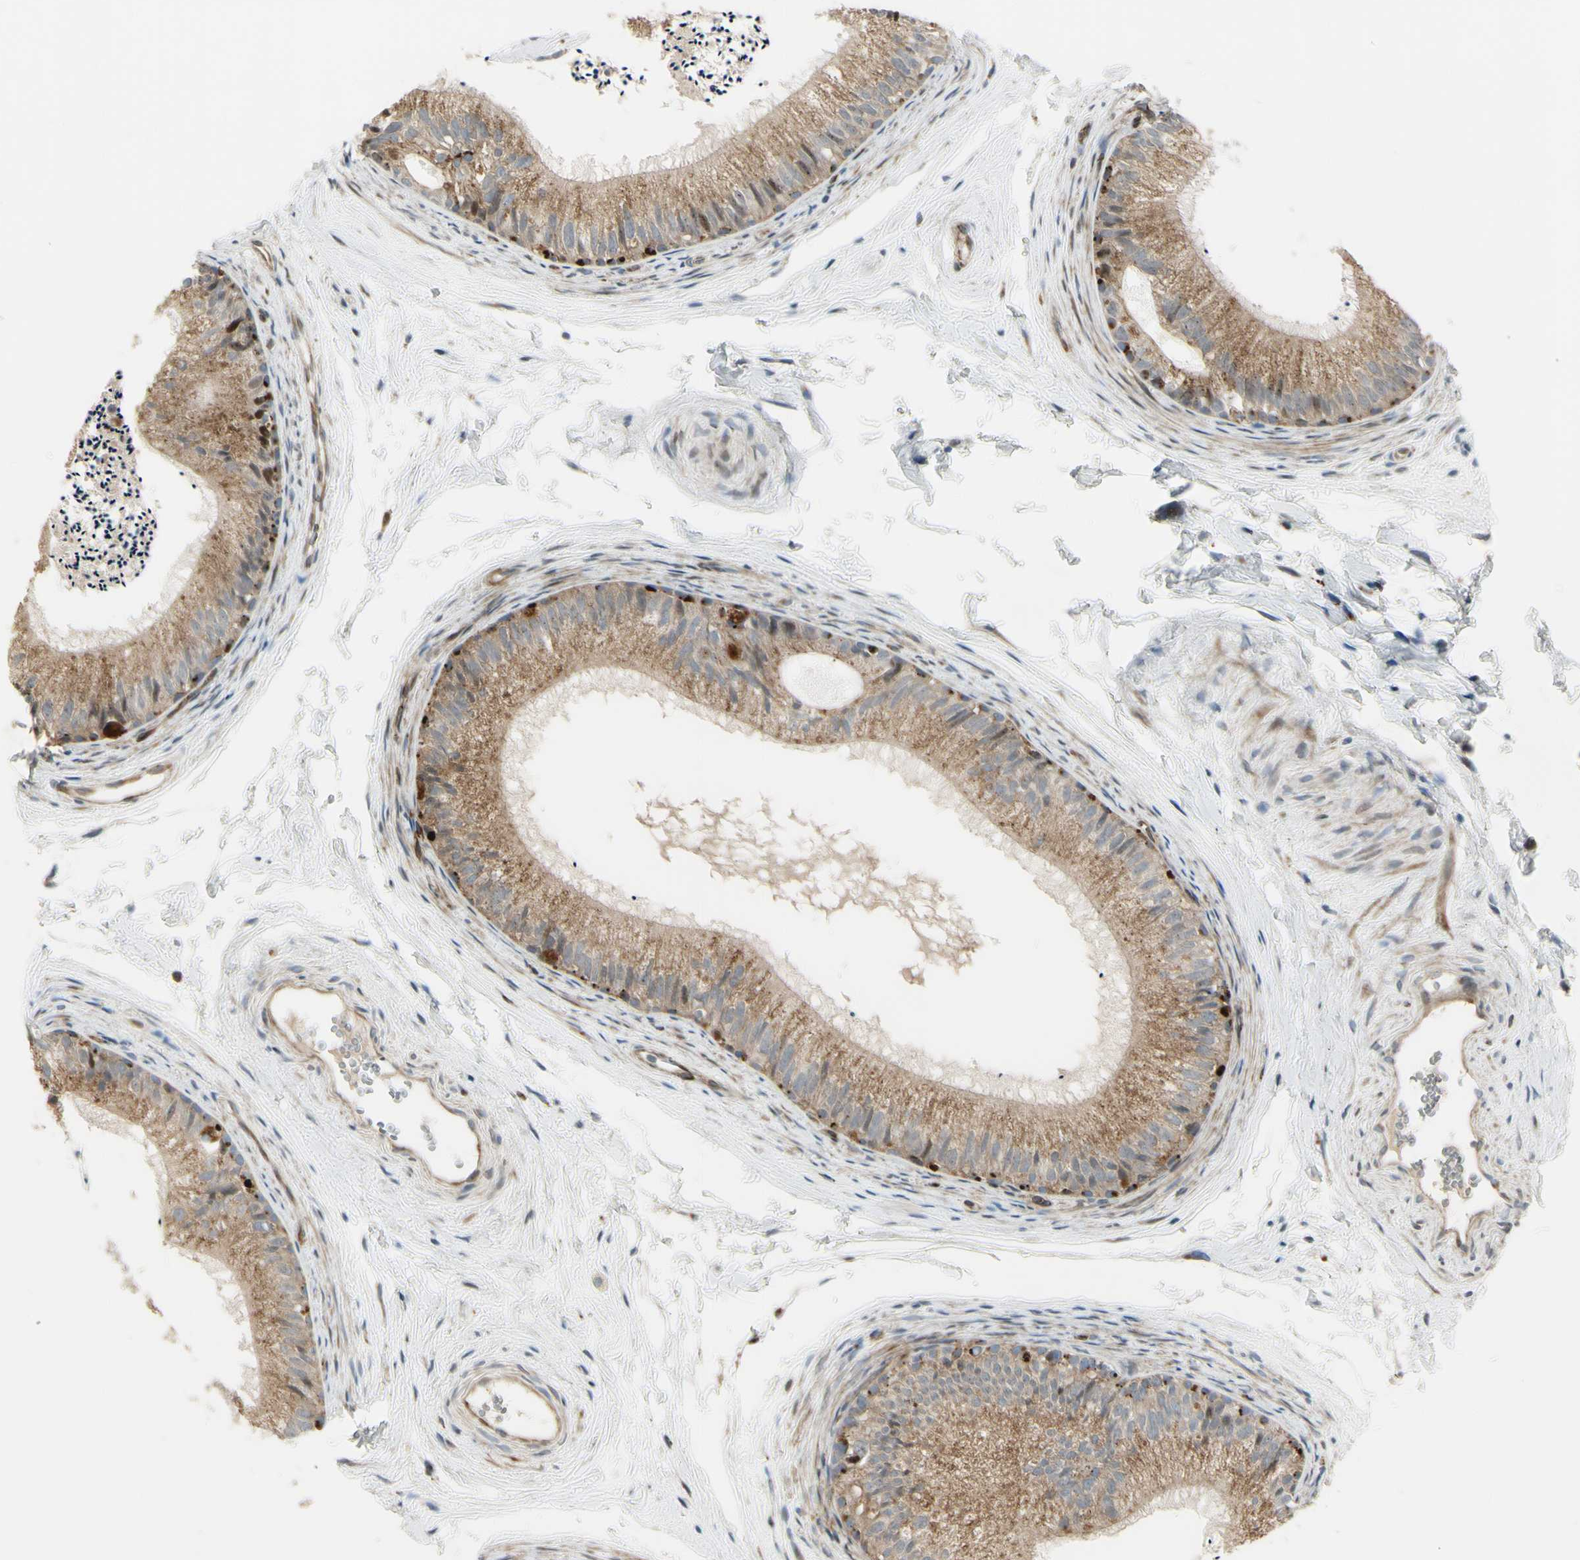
{"staining": {"intensity": "moderate", "quantity": ">75%", "location": "cytoplasmic/membranous"}, "tissue": "epididymis", "cell_type": "Glandular cells", "image_type": "normal", "snomed": [{"axis": "morphology", "description": "Normal tissue, NOS"}, {"axis": "topography", "description": "Epididymis"}], "caption": "Epididymis stained with DAB immunohistochemistry shows medium levels of moderate cytoplasmic/membranous staining in about >75% of glandular cells.", "gene": "NDFIP1", "patient": {"sex": "male", "age": 56}}